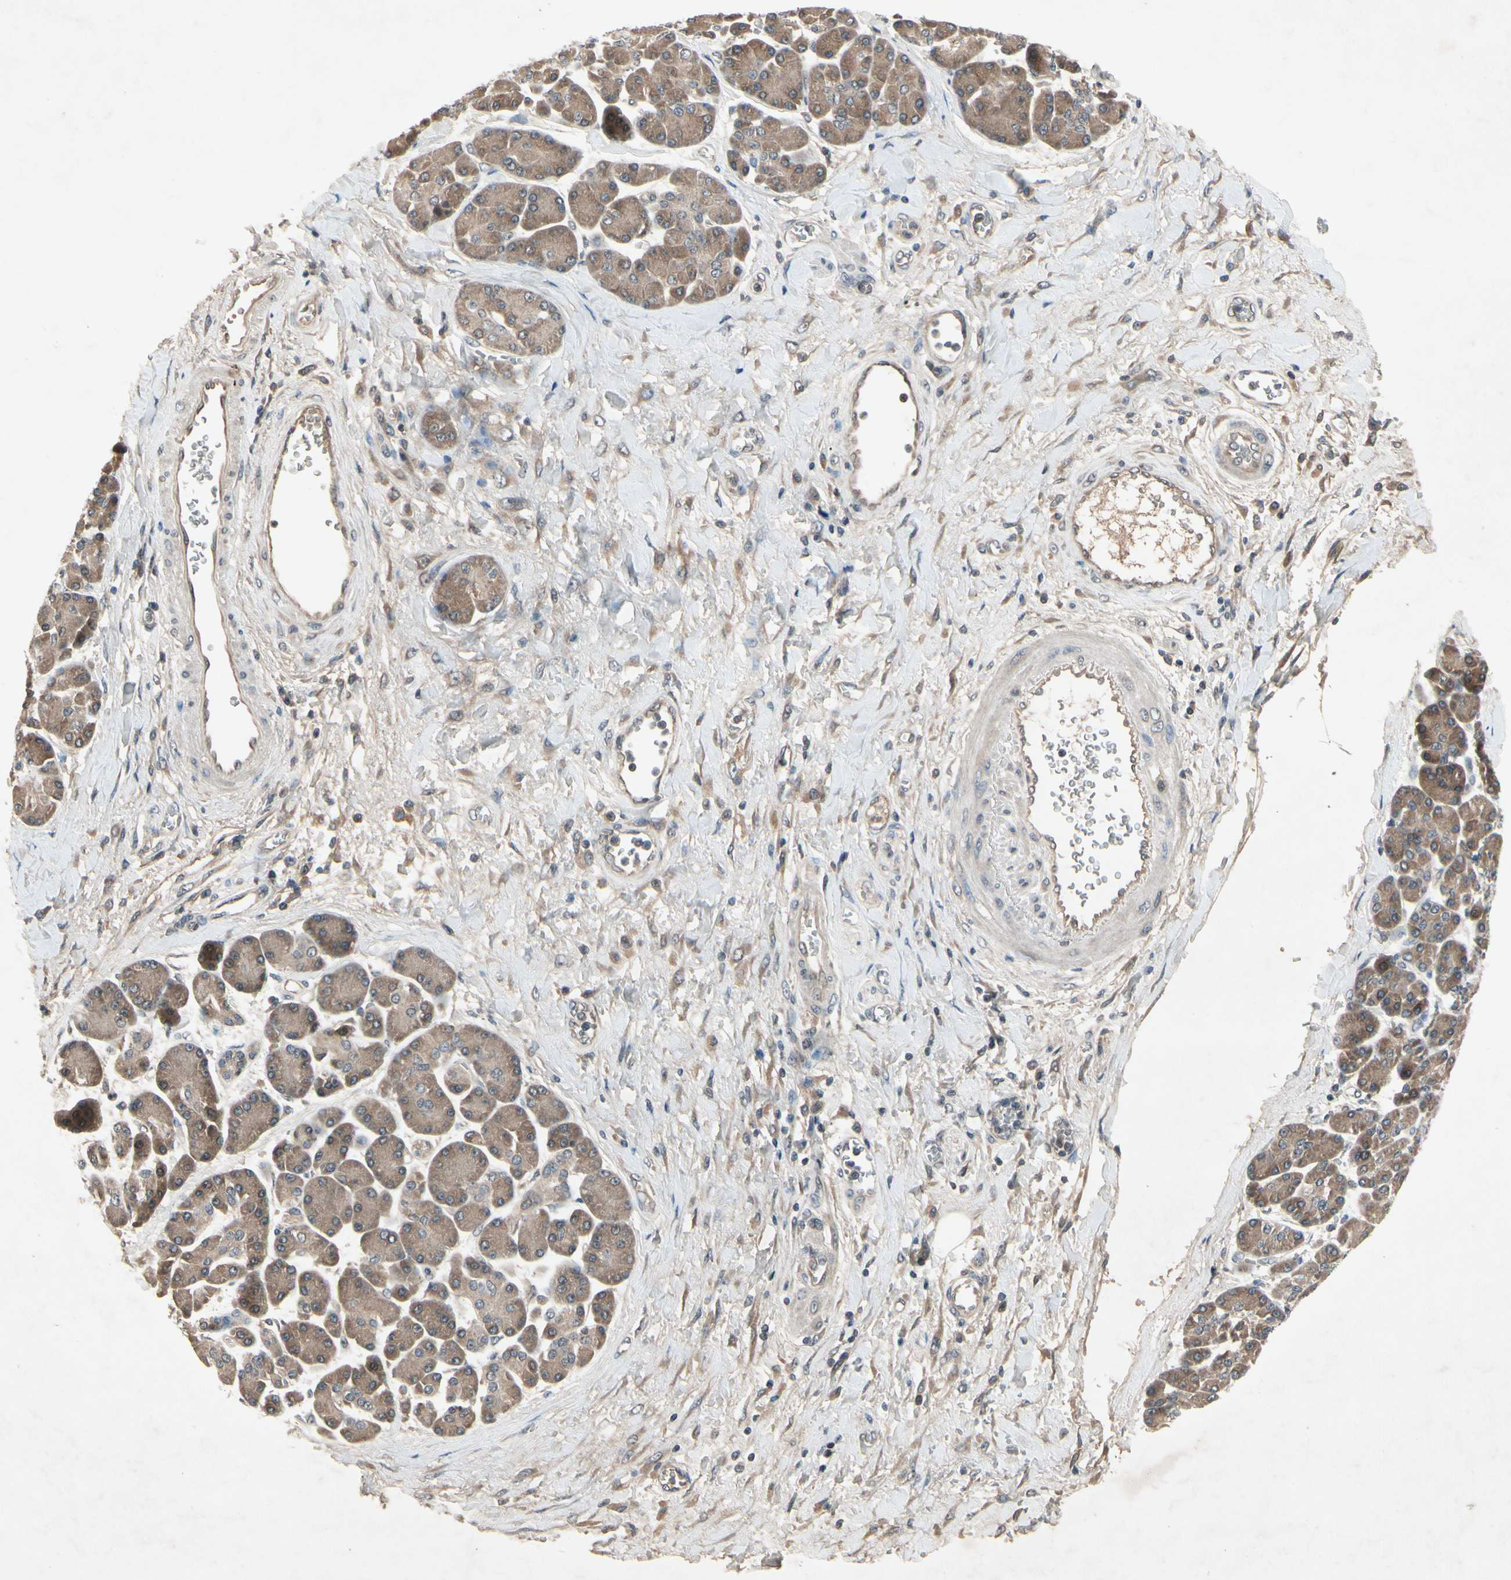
{"staining": {"intensity": "weak", "quantity": ">75%", "location": "cytoplasmic/membranous"}, "tissue": "pancreatic cancer", "cell_type": "Tumor cells", "image_type": "cancer", "snomed": [{"axis": "morphology", "description": "Adenocarcinoma, NOS"}, {"axis": "topography", "description": "Pancreas"}], "caption": "Immunohistochemistry photomicrograph of neoplastic tissue: pancreatic cancer stained using immunohistochemistry reveals low levels of weak protein expression localized specifically in the cytoplasmic/membranous of tumor cells, appearing as a cytoplasmic/membranous brown color.", "gene": "NSF", "patient": {"sex": "female", "age": 70}}